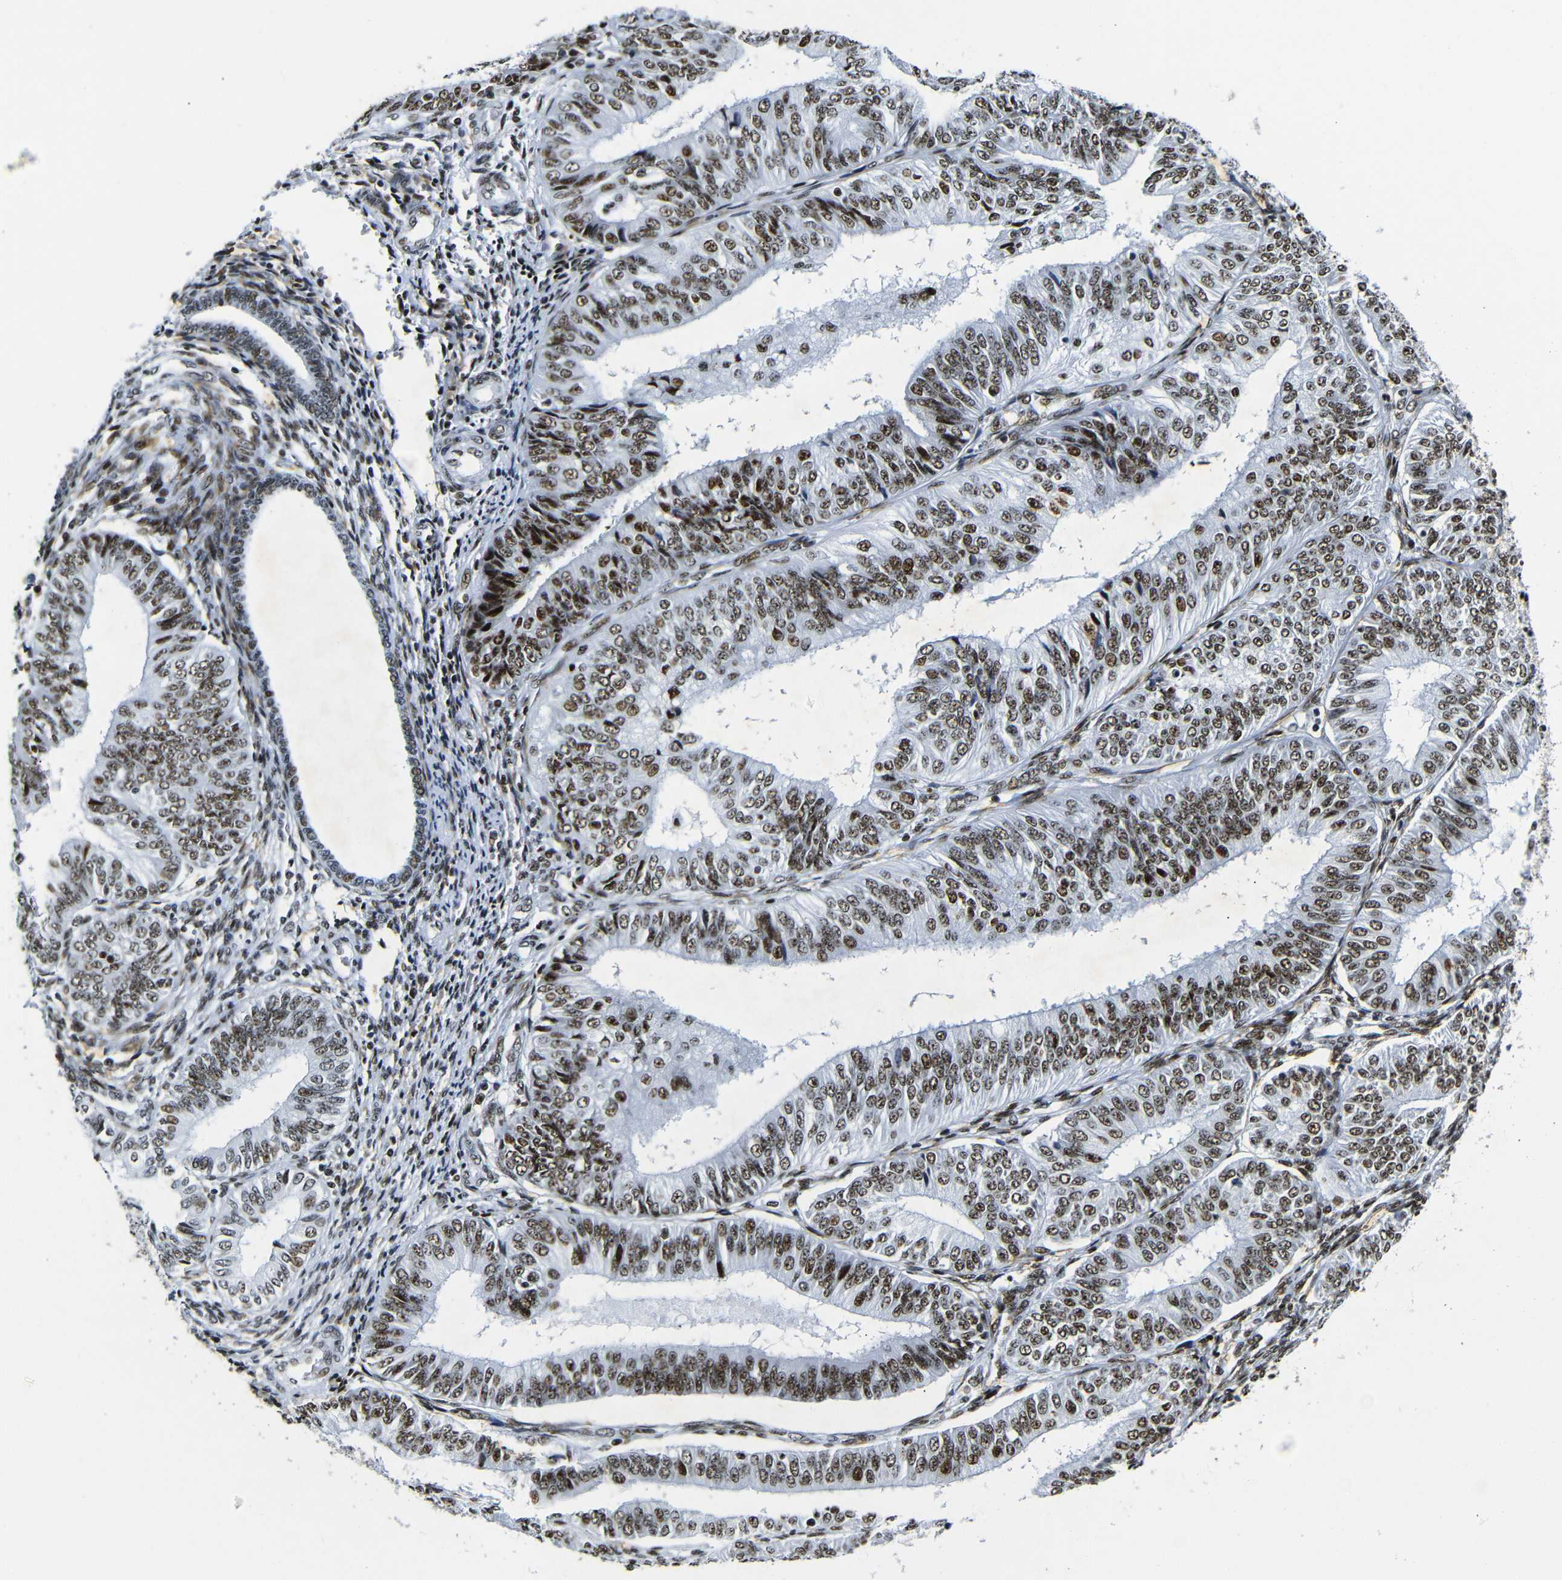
{"staining": {"intensity": "strong", "quantity": ">75%", "location": "nuclear"}, "tissue": "endometrial cancer", "cell_type": "Tumor cells", "image_type": "cancer", "snomed": [{"axis": "morphology", "description": "Adenocarcinoma, NOS"}, {"axis": "topography", "description": "Endometrium"}], "caption": "Tumor cells demonstrate high levels of strong nuclear positivity in approximately >75% of cells in human endometrial adenocarcinoma.", "gene": "SRSF1", "patient": {"sex": "female", "age": 58}}